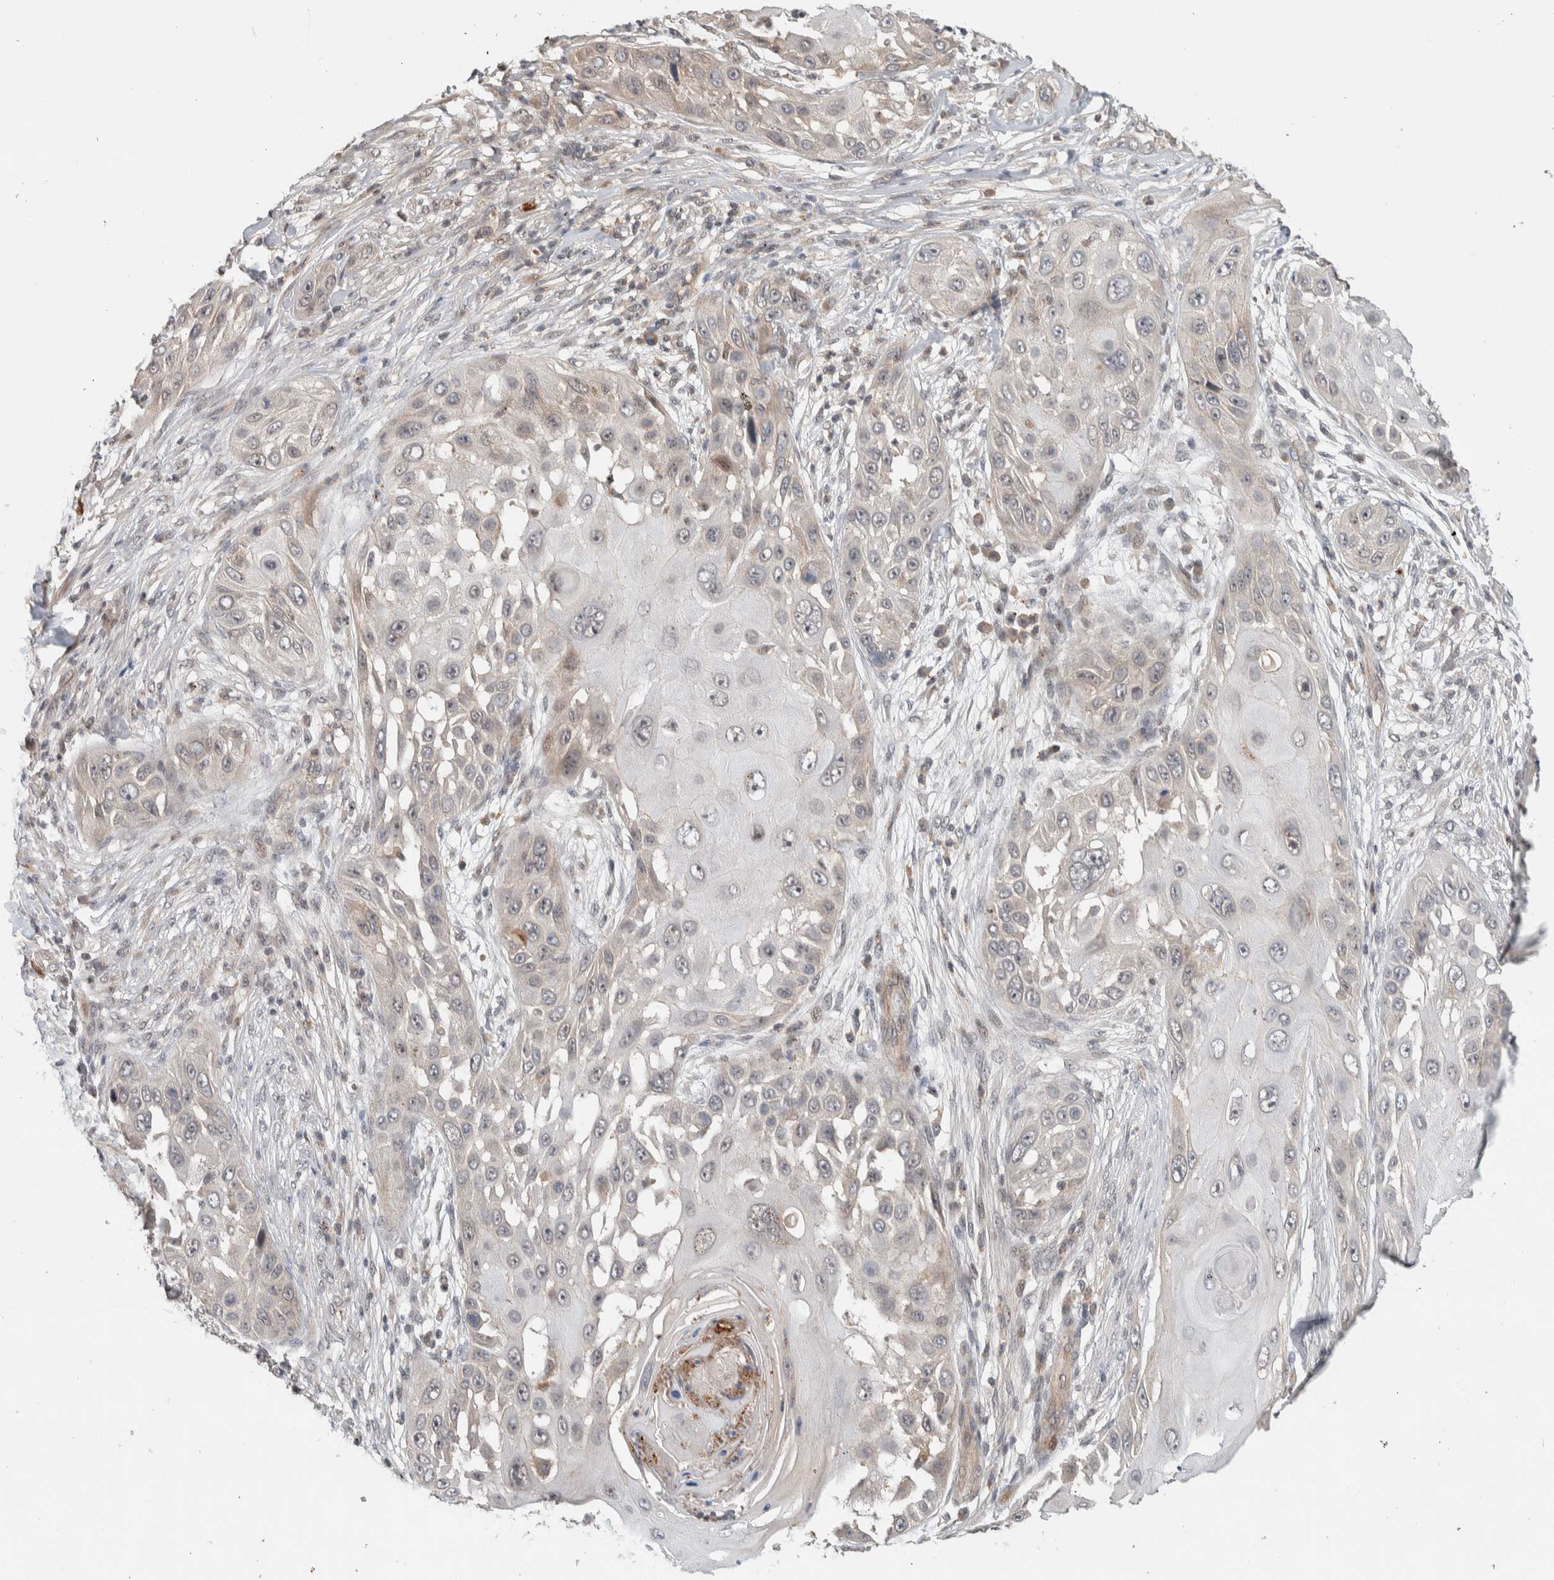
{"staining": {"intensity": "negative", "quantity": "none", "location": "none"}, "tissue": "skin cancer", "cell_type": "Tumor cells", "image_type": "cancer", "snomed": [{"axis": "morphology", "description": "Squamous cell carcinoma, NOS"}, {"axis": "topography", "description": "Skin"}], "caption": "There is no significant staining in tumor cells of skin cancer (squamous cell carcinoma).", "gene": "DEPTOR", "patient": {"sex": "female", "age": 44}}